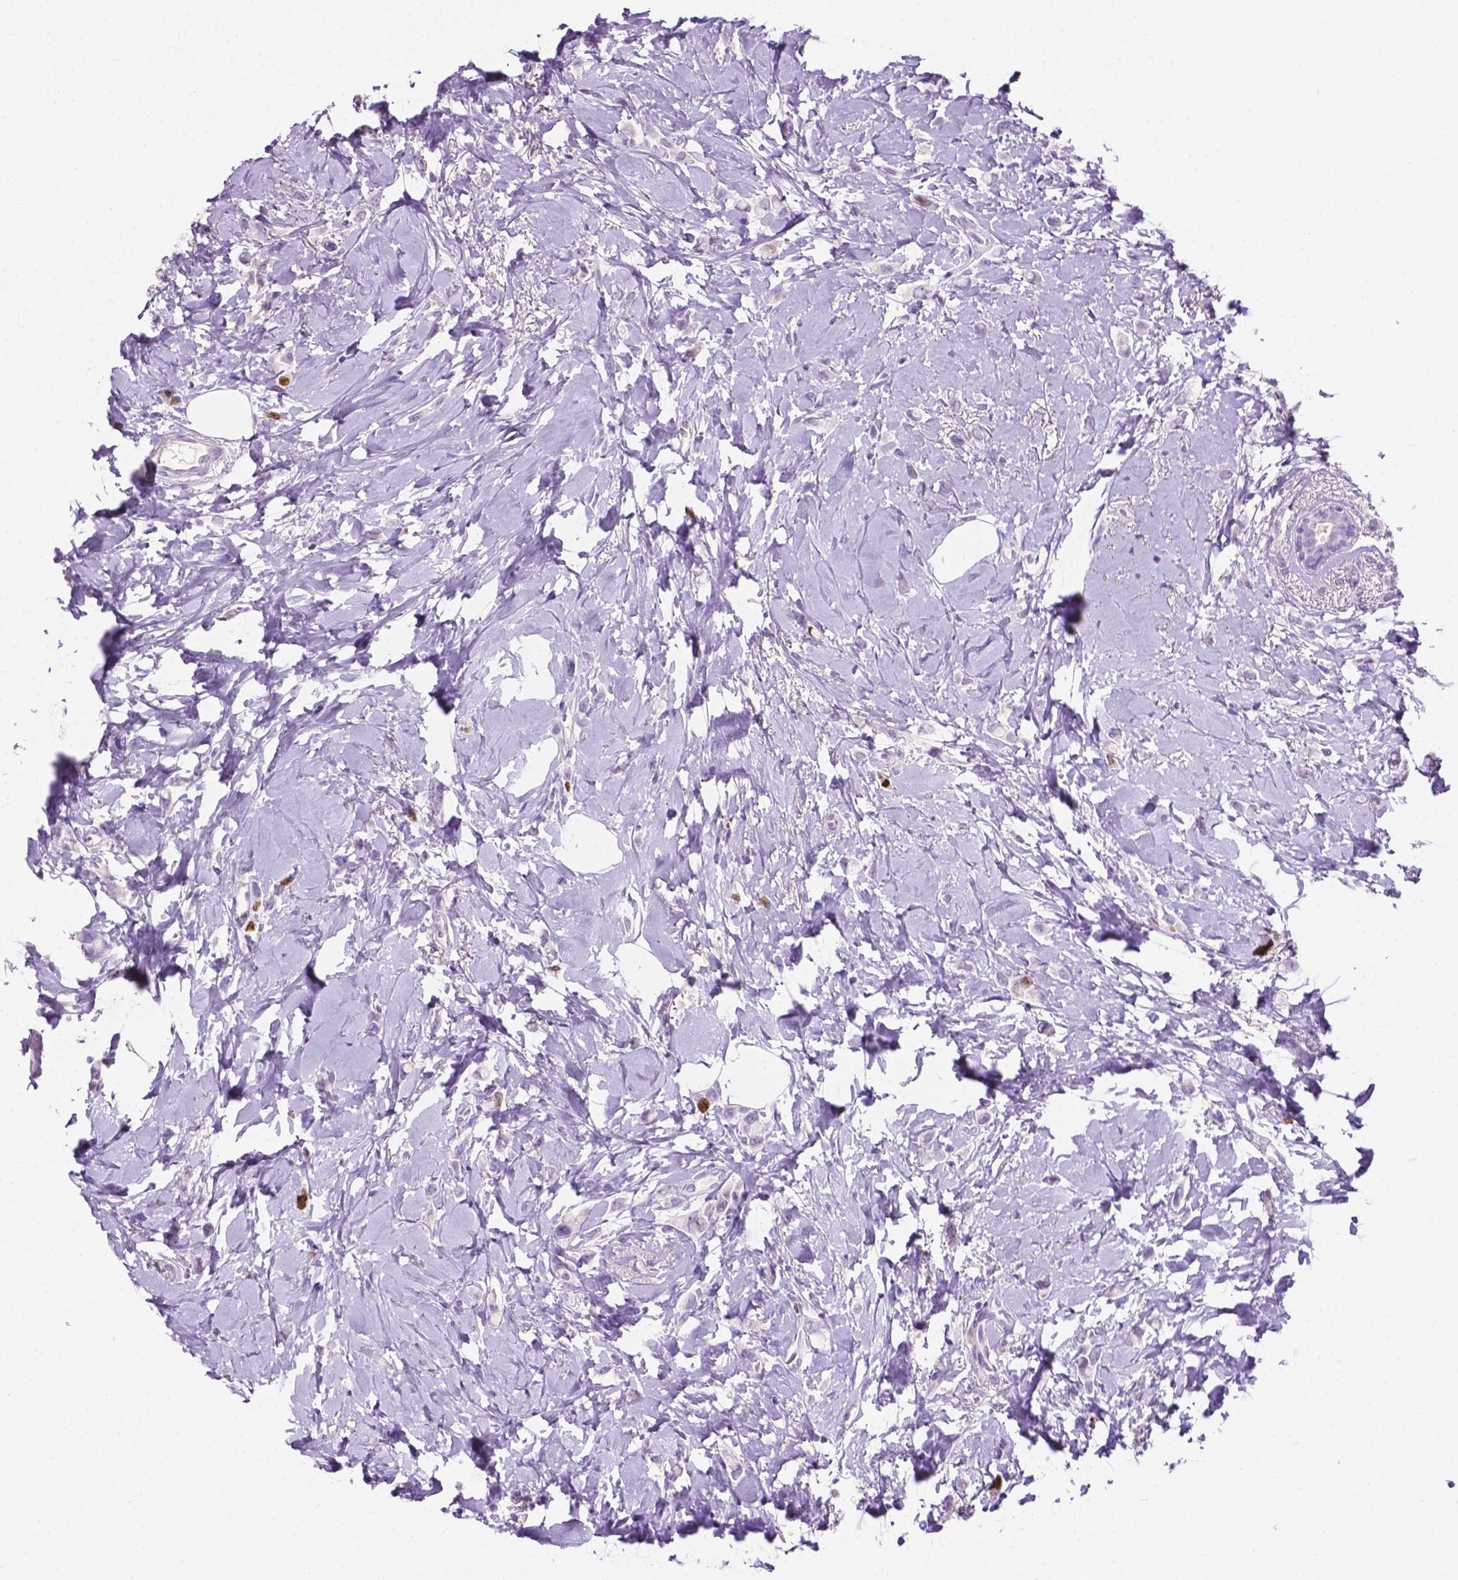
{"staining": {"intensity": "moderate", "quantity": "<25%", "location": "nuclear"}, "tissue": "breast cancer", "cell_type": "Tumor cells", "image_type": "cancer", "snomed": [{"axis": "morphology", "description": "Lobular carcinoma"}, {"axis": "topography", "description": "Breast"}], "caption": "DAB (3,3'-diaminobenzidine) immunohistochemical staining of breast lobular carcinoma reveals moderate nuclear protein expression in about <25% of tumor cells.", "gene": "SIAH2", "patient": {"sex": "female", "age": 66}}